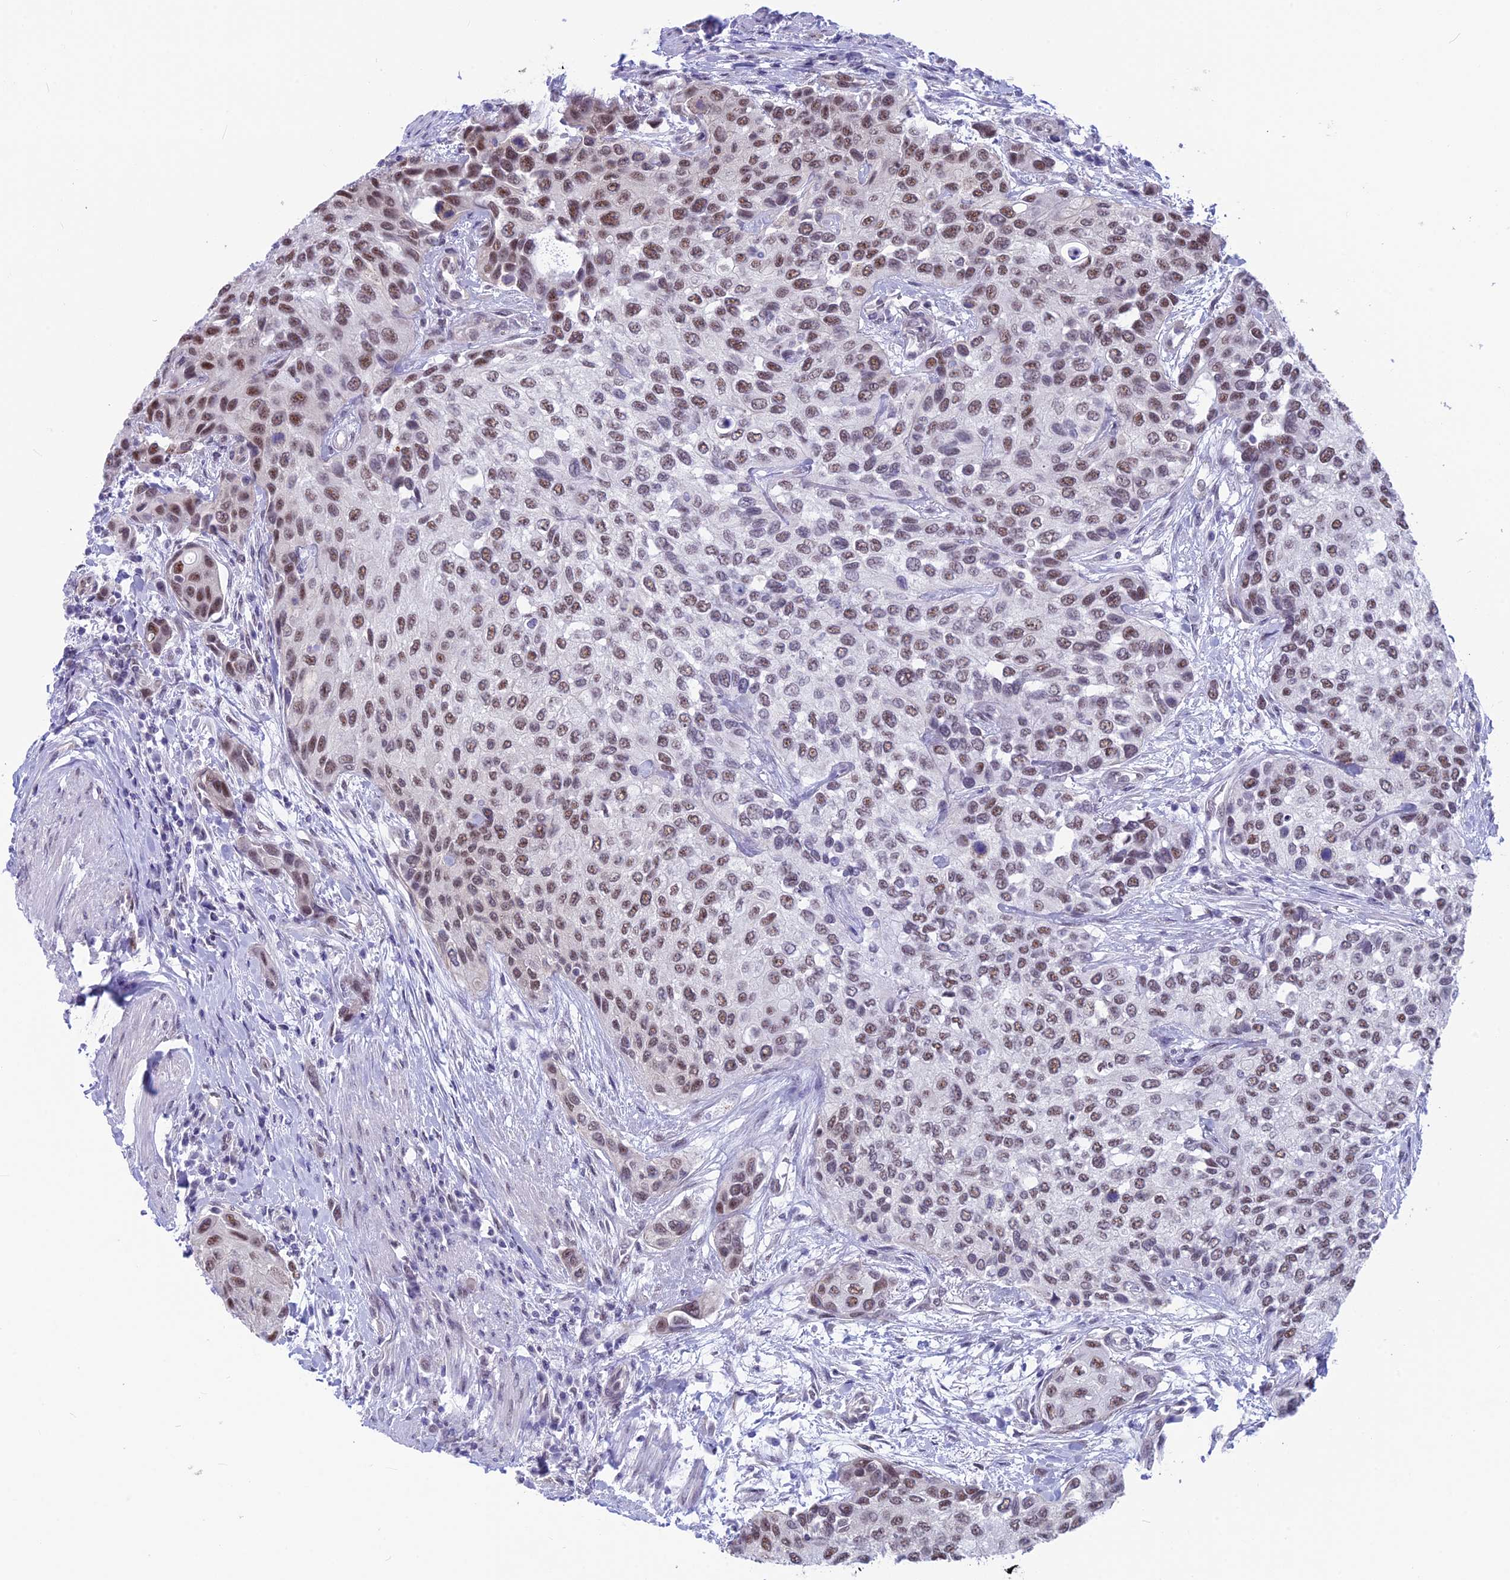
{"staining": {"intensity": "moderate", "quantity": ">75%", "location": "nuclear"}, "tissue": "urothelial cancer", "cell_type": "Tumor cells", "image_type": "cancer", "snomed": [{"axis": "morphology", "description": "Normal tissue, NOS"}, {"axis": "morphology", "description": "Urothelial carcinoma, High grade"}, {"axis": "topography", "description": "Vascular tissue"}, {"axis": "topography", "description": "Urinary bladder"}], "caption": "Urothelial cancer stained for a protein reveals moderate nuclear positivity in tumor cells.", "gene": "SRSF5", "patient": {"sex": "female", "age": 56}}